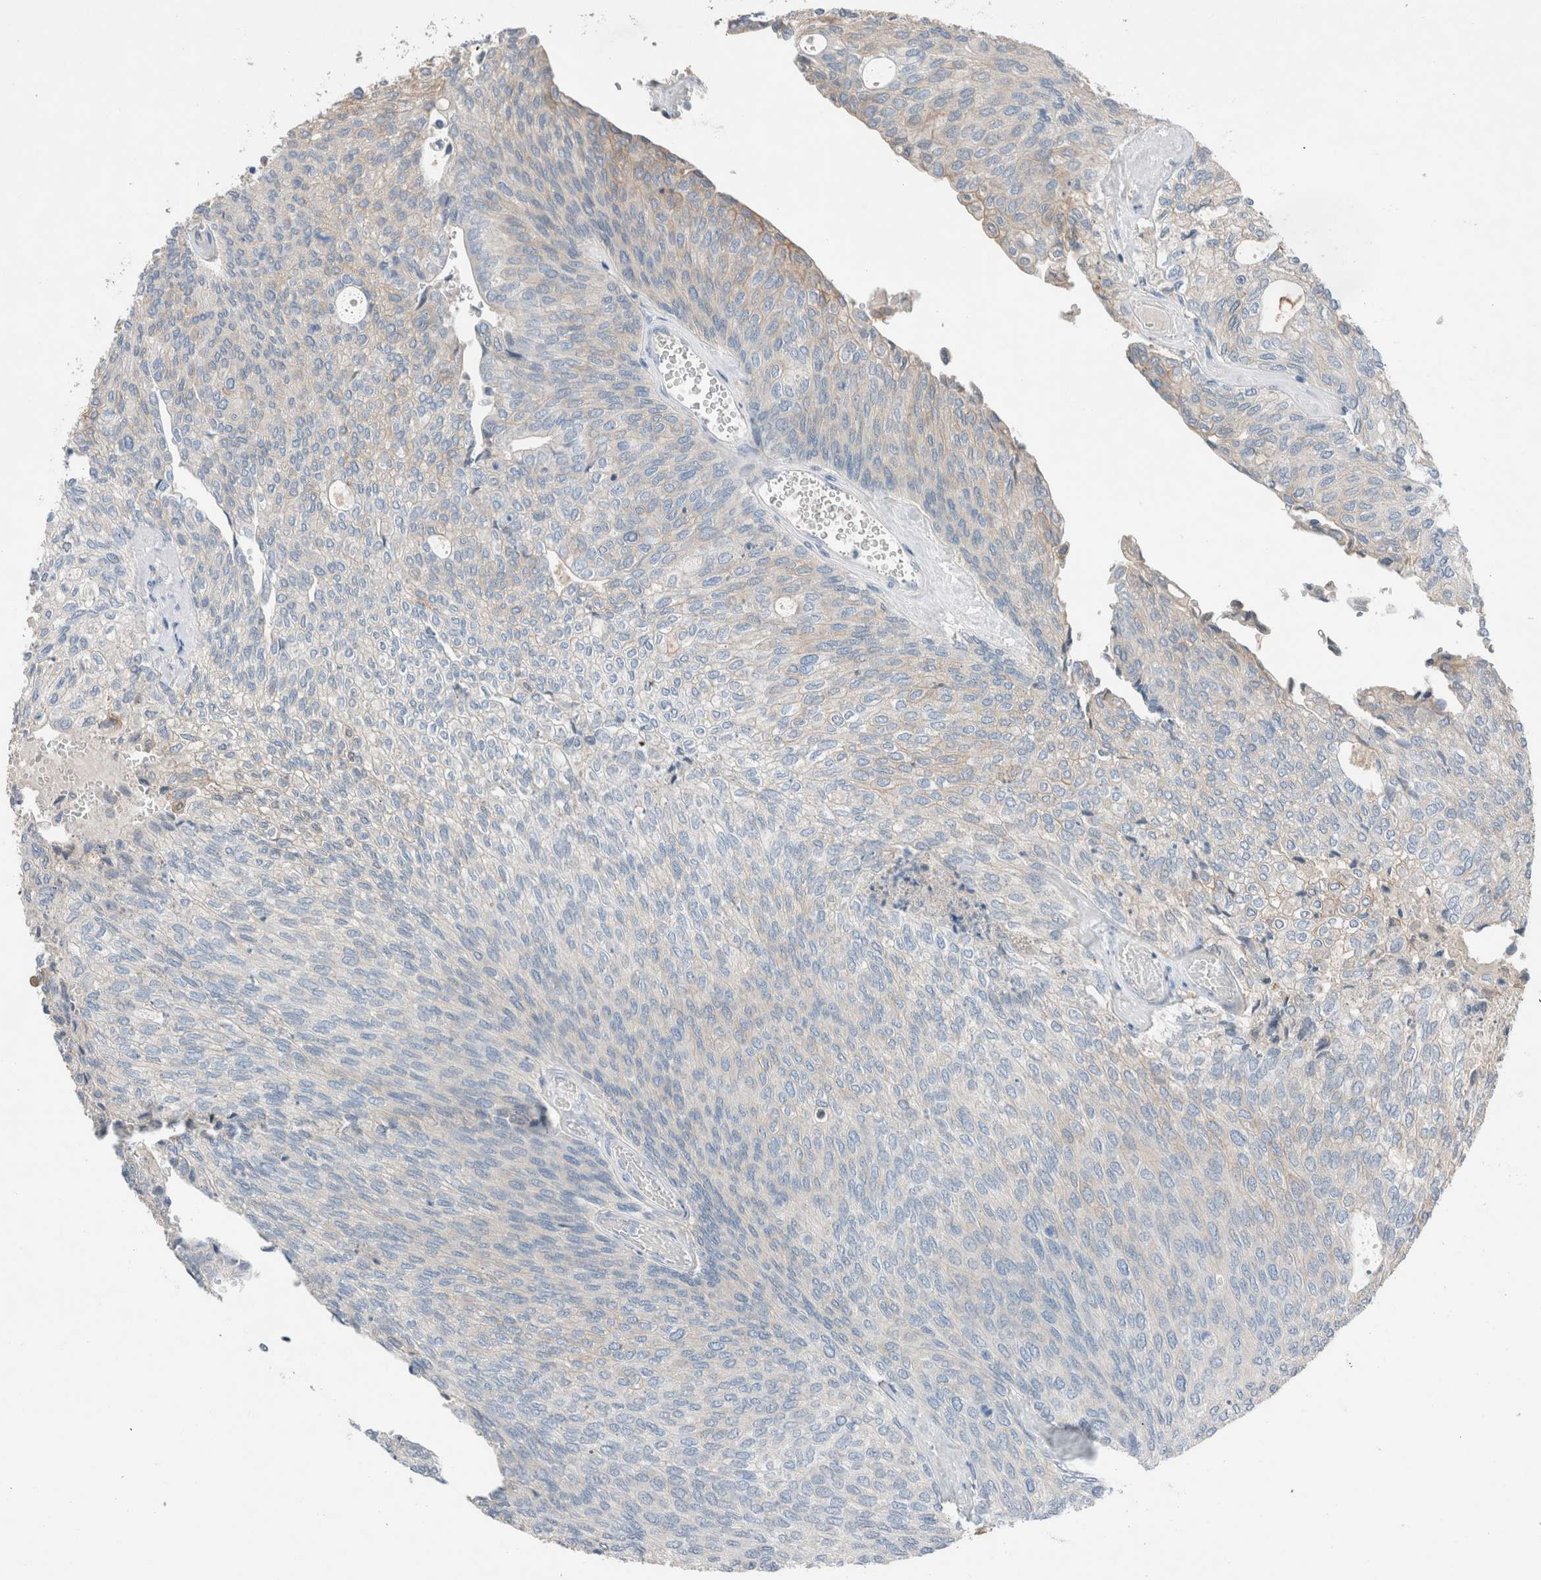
{"staining": {"intensity": "weak", "quantity": "<25%", "location": "cytoplasmic/membranous"}, "tissue": "urothelial cancer", "cell_type": "Tumor cells", "image_type": "cancer", "snomed": [{"axis": "morphology", "description": "Urothelial carcinoma, Low grade"}, {"axis": "topography", "description": "Urinary bladder"}], "caption": "DAB (3,3'-diaminobenzidine) immunohistochemical staining of urothelial carcinoma (low-grade) demonstrates no significant positivity in tumor cells.", "gene": "DUOX1", "patient": {"sex": "female", "age": 79}}